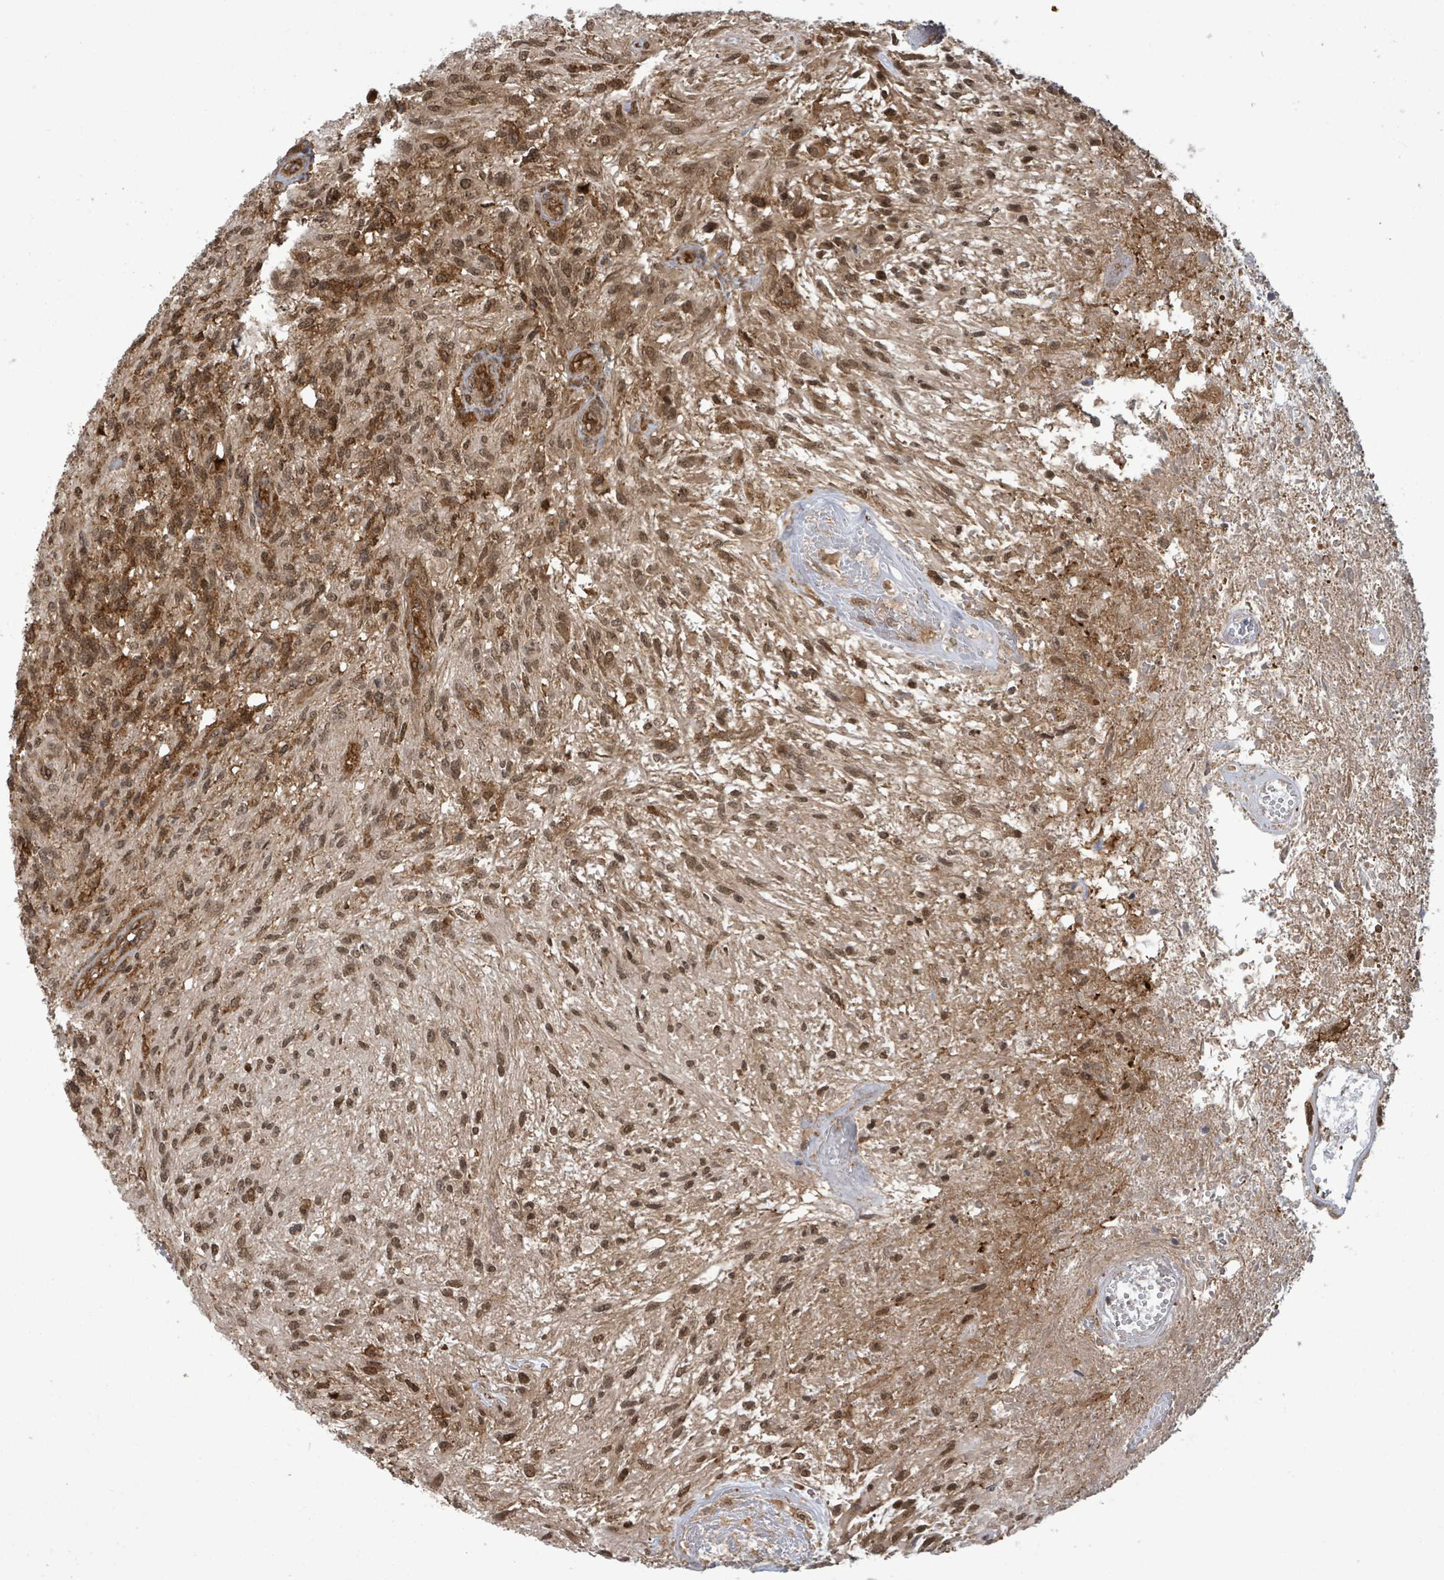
{"staining": {"intensity": "moderate", "quantity": ">75%", "location": "cytoplasmic/membranous,nuclear"}, "tissue": "glioma", "cell_type": "Tumor cells", "image_type": "cancer", "snomed": [{"axis": "morphology", "description": "Glioma, malignant, High grade"}, {"axis": "topography", "description": "Brain"}], "caption": "Immunohistochemical staining of human malignant glioma (high-grade) displays medium levels of moderate cytoplasmic/membranous and nuclear protein staining in approximately >75% of tumor cells.", "gene": "KLC1", "patient": {"sex": "male", "age": 56}}